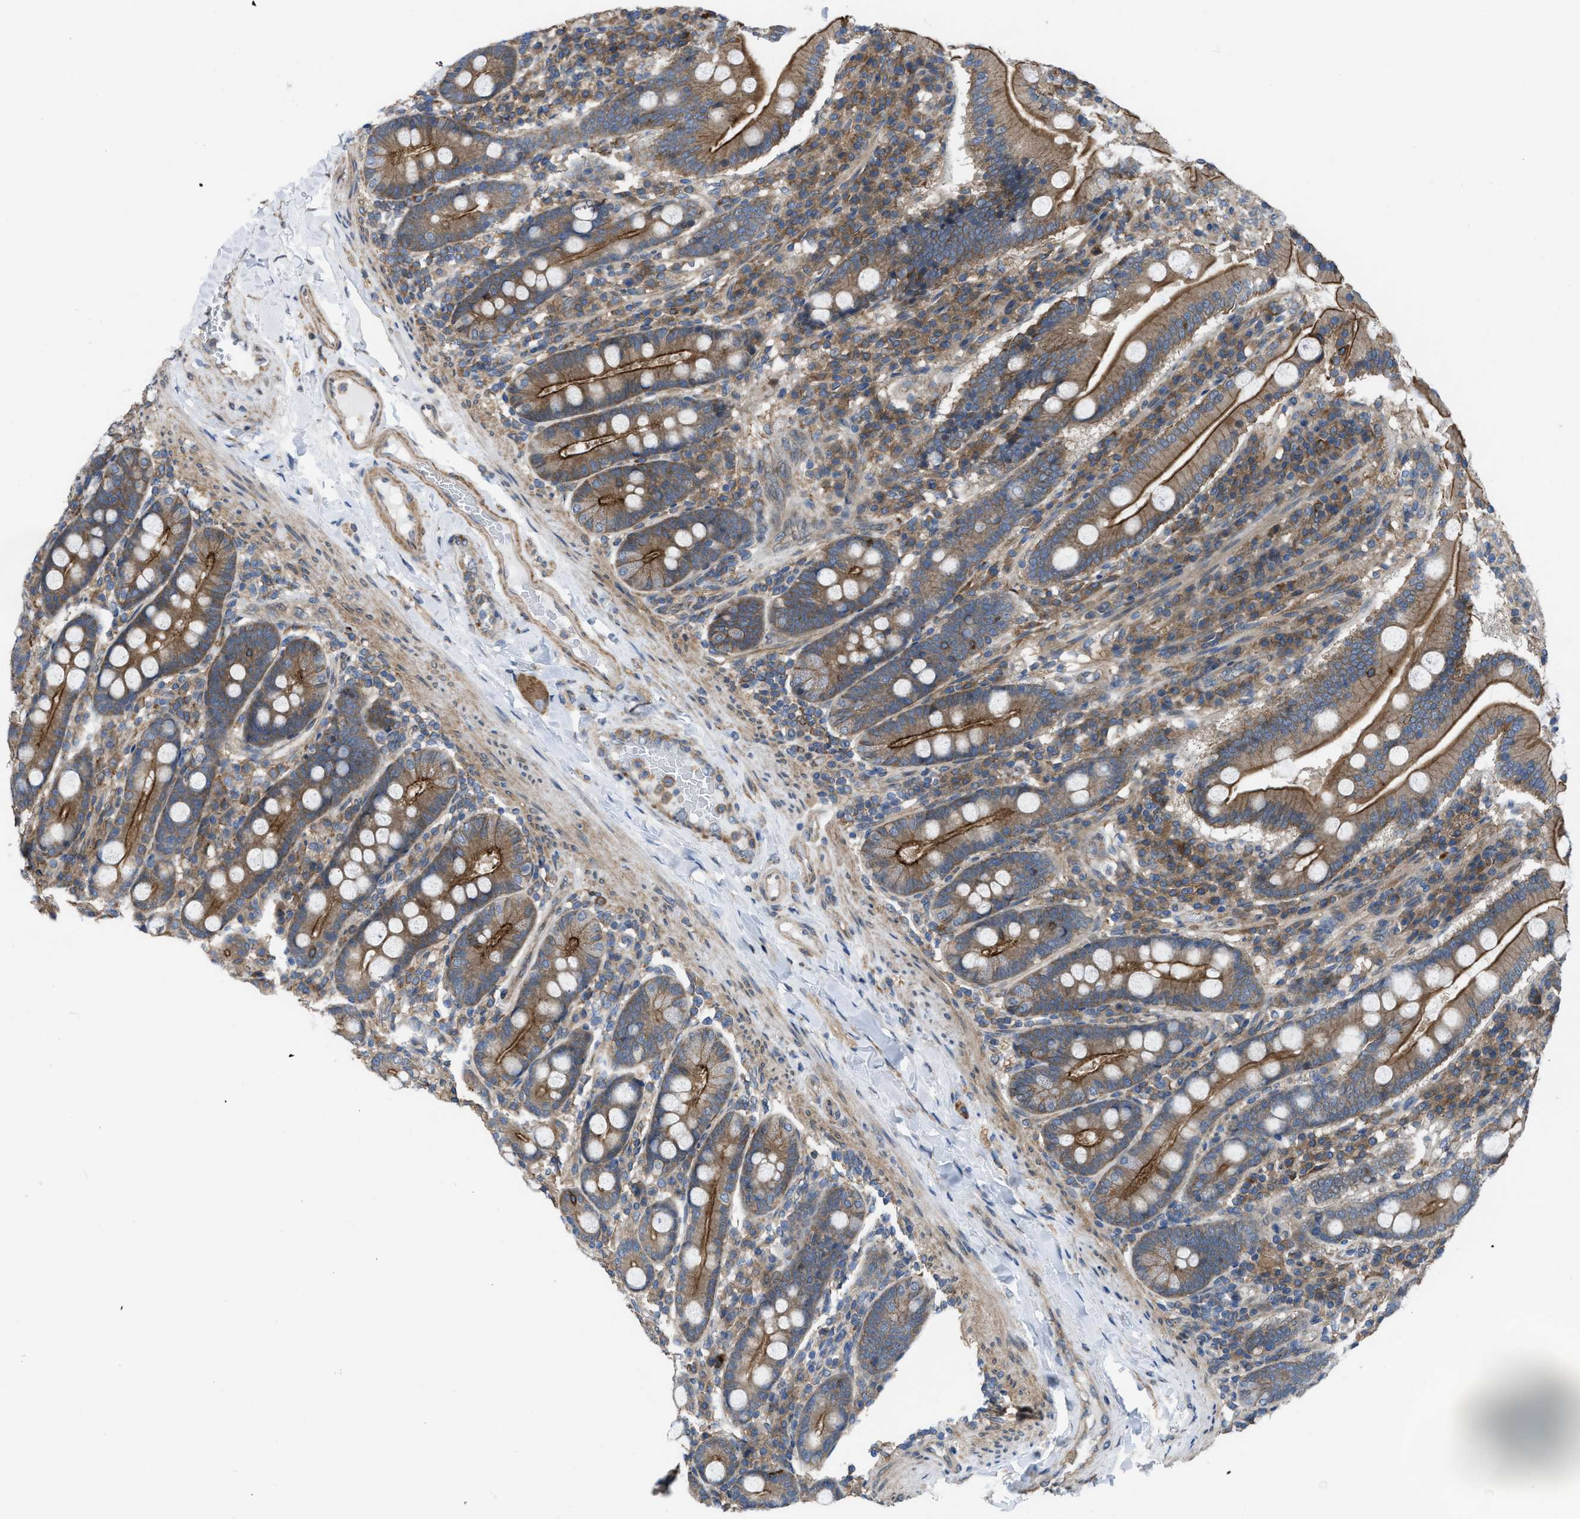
{"staining": {"intensity": "strong", "quantity": ">75%", "location": "cytoplasmic/membranous"}, "tissue": "duodenum", "cell_type": "Glandular cells", "image_type": "normal", "snomed": [{"axis": "morphology", "description": "Normal tissue, NOS"}, {"axis": "topography", "description": "Duodenum"}], "caption": "A high-resolution histopathology image shows immunohistochemistry (IHC) staining of normal duodenum, which displays strong cytoplasmic/membranous staining in approximately >75% of glandular cells. (IHC, brightfield microscopy, high magnification).", "gene": "MYO18A", "patient": {"sex": "male", "age": 50}}